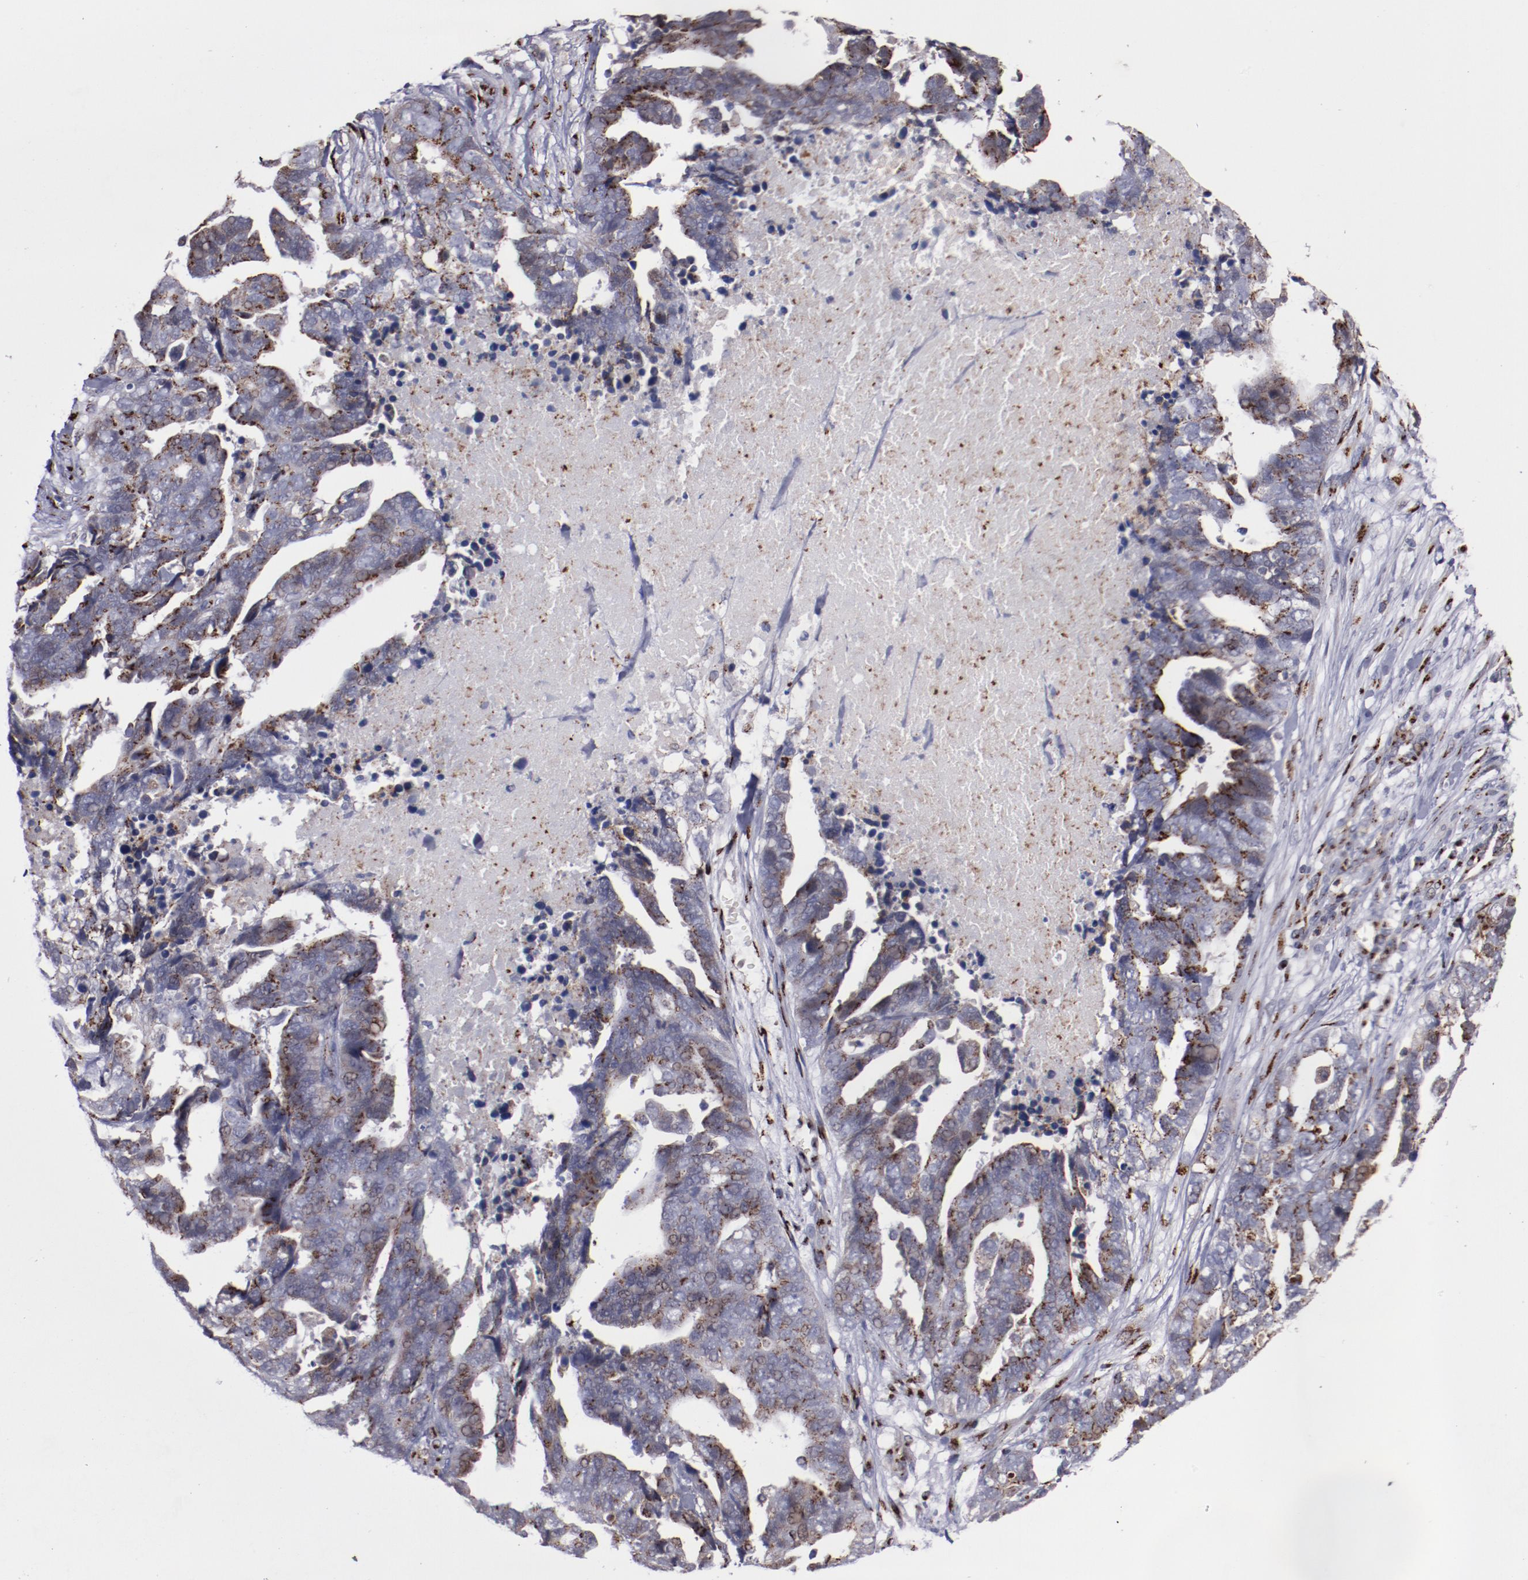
{"staining": {"intensity": "strong", "quantity": ">75%", "location": "cytoplasmic/membranous"}, "tissue": "ovarian cancer", "cell_type": "Tumor cells", "image_type": "cancer", "snomed": [{"axis": "morphology", "description": "Normal tissue, NOS"}, {"axis": "morphology", "description": "Cystadenocarcinoma, serous, NOS"}, {"axis": "topography", "description": "Fallopian tube"}, {"axis": "topography", "description": "Ovary"}], "caption": "Protein staining shows strong cytoplasmic/membranous staining in approximately >75% of tumor cells in ovarian serous cystadenocarcinoma. Nuclei are stained in blue.", "gene": "GOLIM4", "patient": {"sex": "female", "age": 56}}